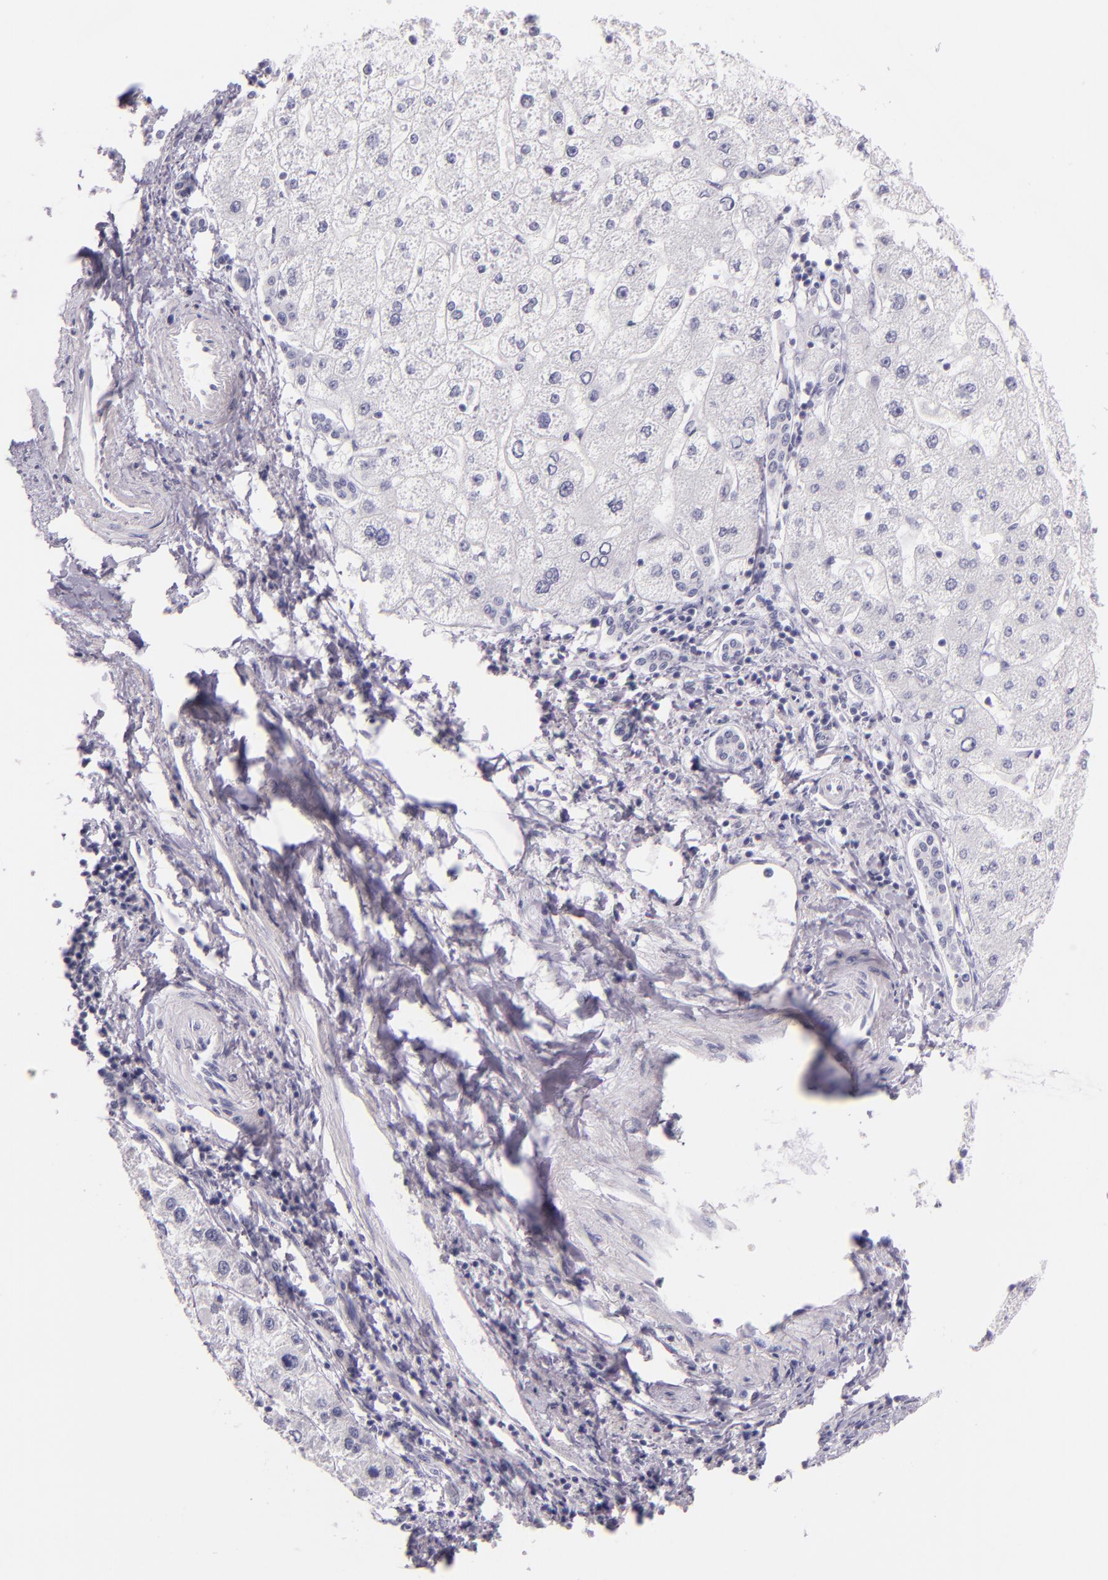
{"staining": {"intensity": "negative", "quantity": "none", "location": "none"}, "tissue": "liver cancer", "cell_type": "Tumor cells", "image_type": "cancer", "snomed": [{"axis": "morphology", "description": "Carcinoma, Hepatocellular, NOS"}, {"axis": "topography", "description": "Liver"}], "caption": "Protein analysis of liver hepatocellular carcinoma demonstrates no significant positivity in tumor cells.", "gene": "HSP90AA1", "patient": {"sex": "female", "age": 85}}